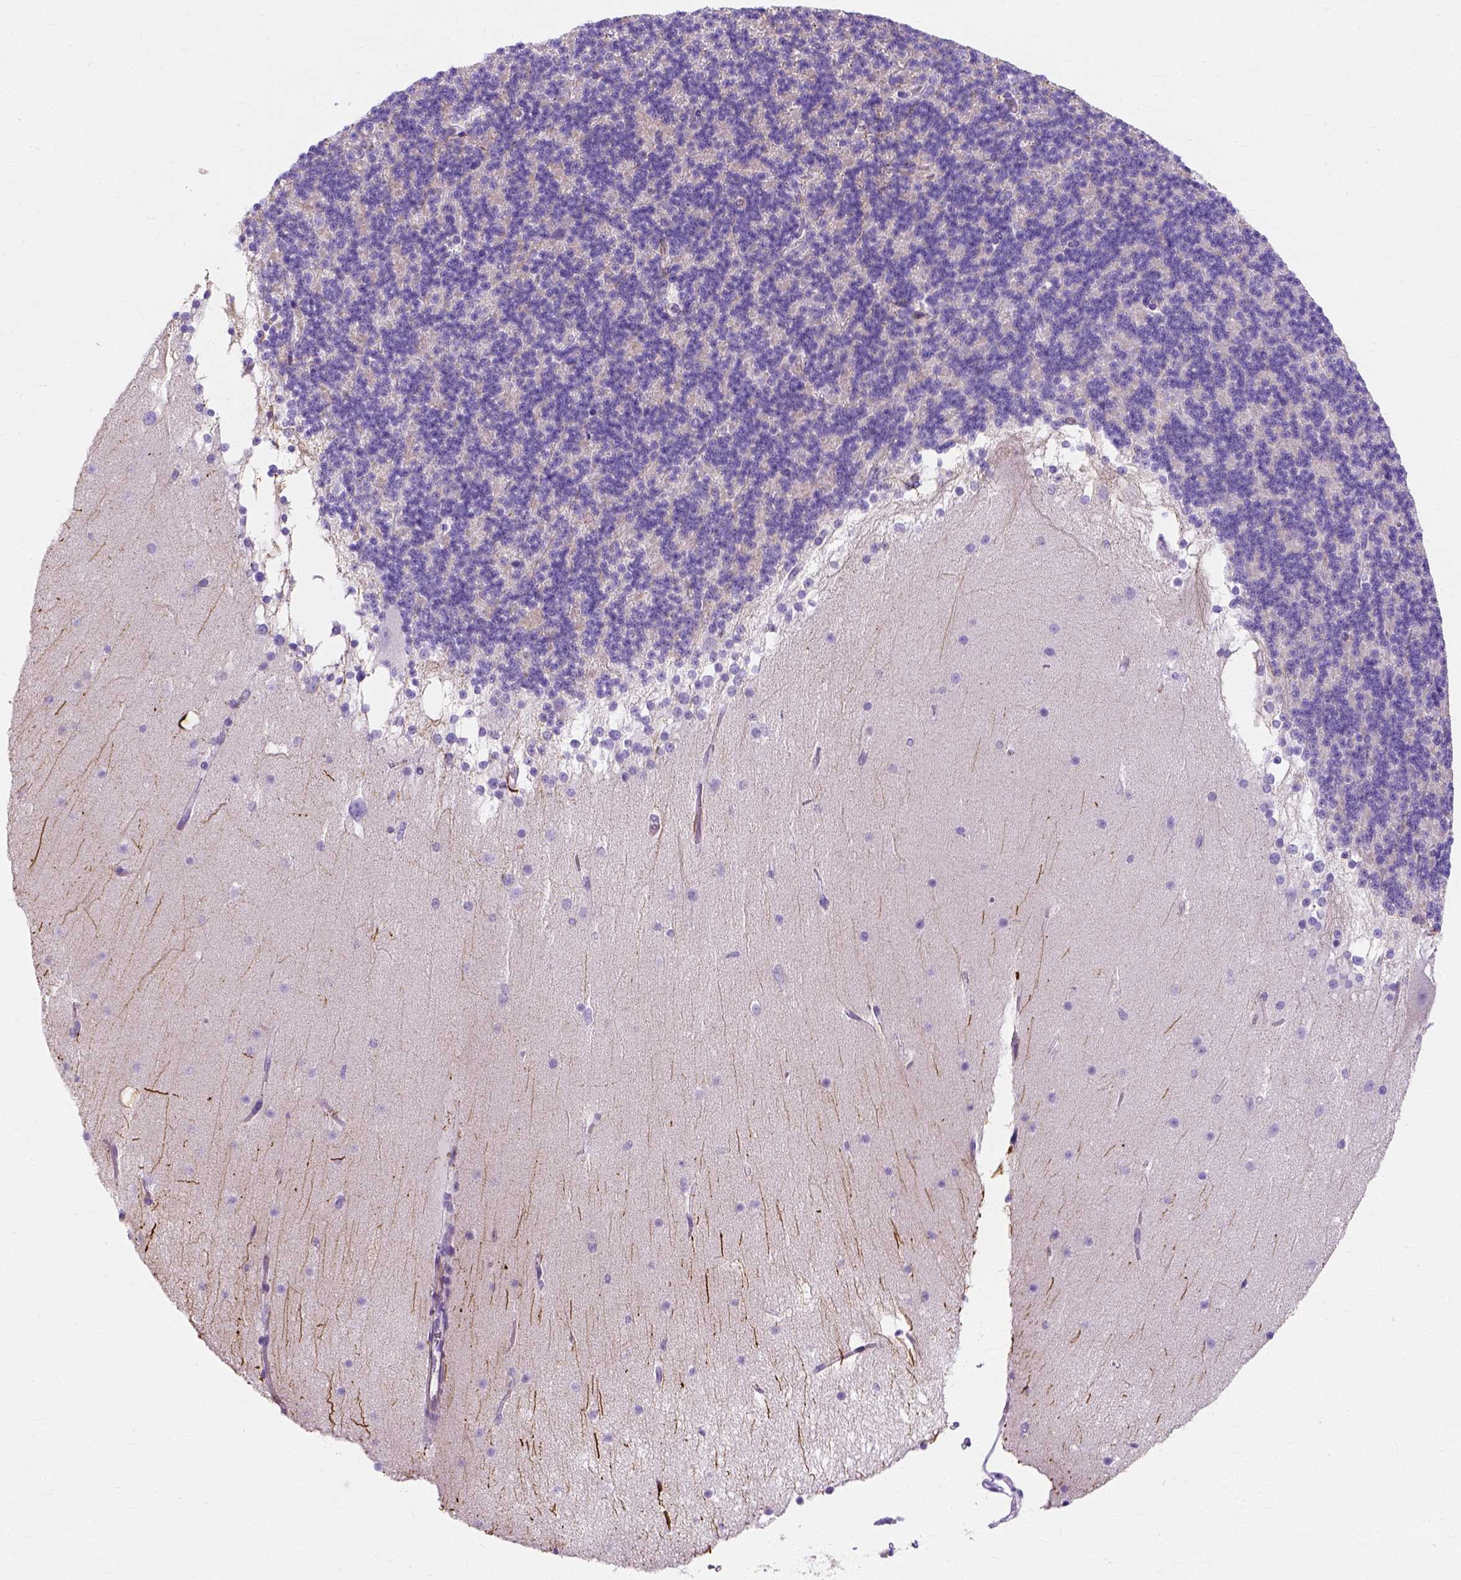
{"staining": {"intensity": "moderate", "quantity": "<25%", "location": "cytoplasmic/membranous"}, "tissue": "cerebellum", "cell_type": "Cells in granular layer", "image_type": "normal", "snomed": [{"axis": "morphology", "description": "Normal tissue, NOS"}, {"axis": "topography", "description": "Cerebellum"}], "caption": "The image exhibits a brown stain indicating the presence of a protein in the cytoplasmic/membranous of cells in granular layer in cerebellum. (Stains: DAB (3,3'-diaminobenzidine) in brown, nuclei in blue, Microscopy: brightfield microscopy at high magnification).", "gene": "MYH15", "patient": {"sex": "female", "age": 19}}